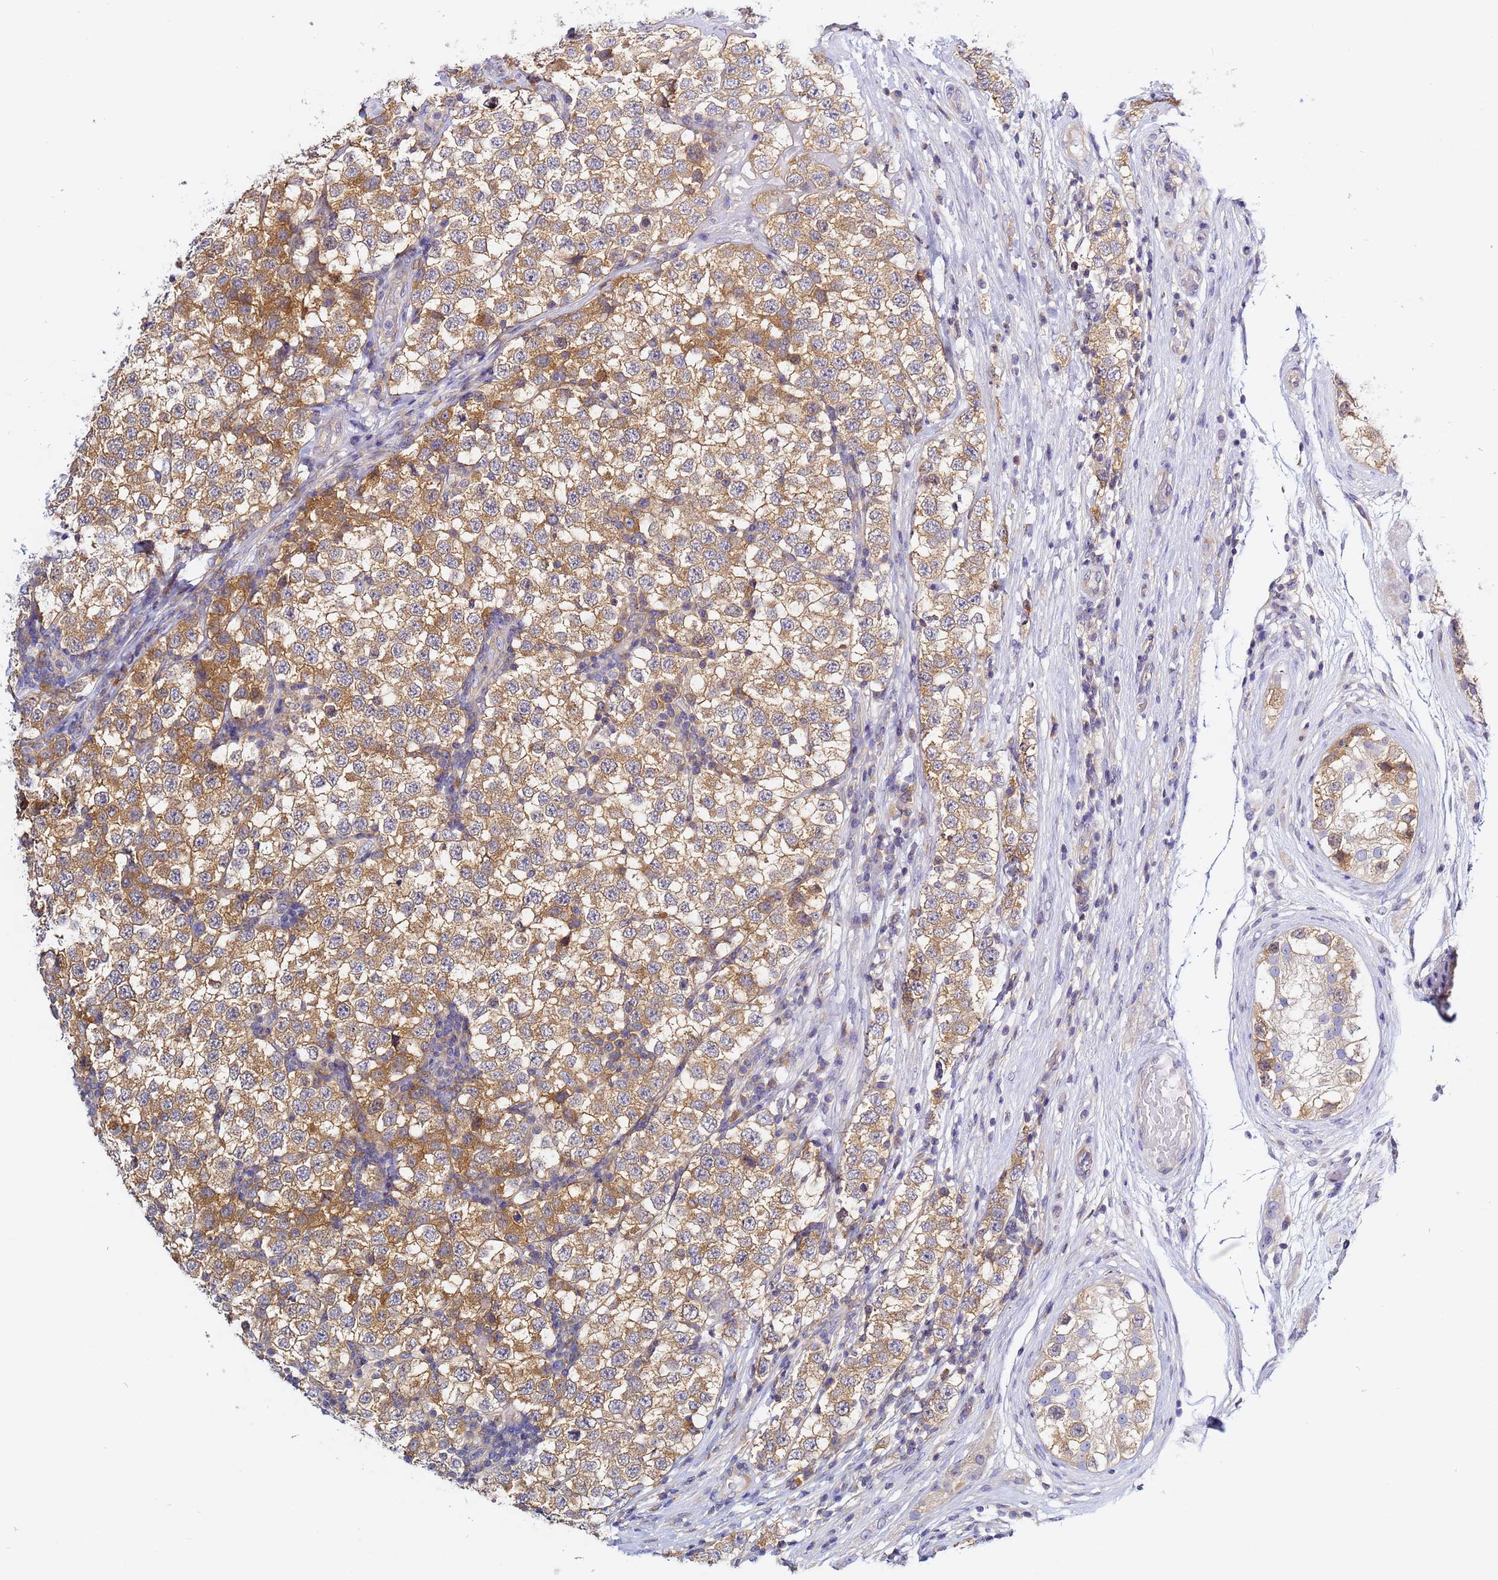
{"staining": {"intensity": "moderate", "quantity": ">75%", "location": "cytoplasmic/membranous"}, "tissue": "testis cancer", "cell_type": "Tumor cells", "image_type": "cancer", "snomed": [{"axis": "morphology", "description": "Seminoma, NOS"}, {"axis": "topography", "description": "Testis"}], "caption": "High-magnification brightfield microscopy of testis cancer (seminoma) stained with DAB (brown) and counterstained with hematoxylin (blue). tumor cells exhibit moderate cytoplasmic/membranous expression is identified in about>75% of cells.", "gene": "LENG1", "patient": {"sex": "male", "age": 34}}